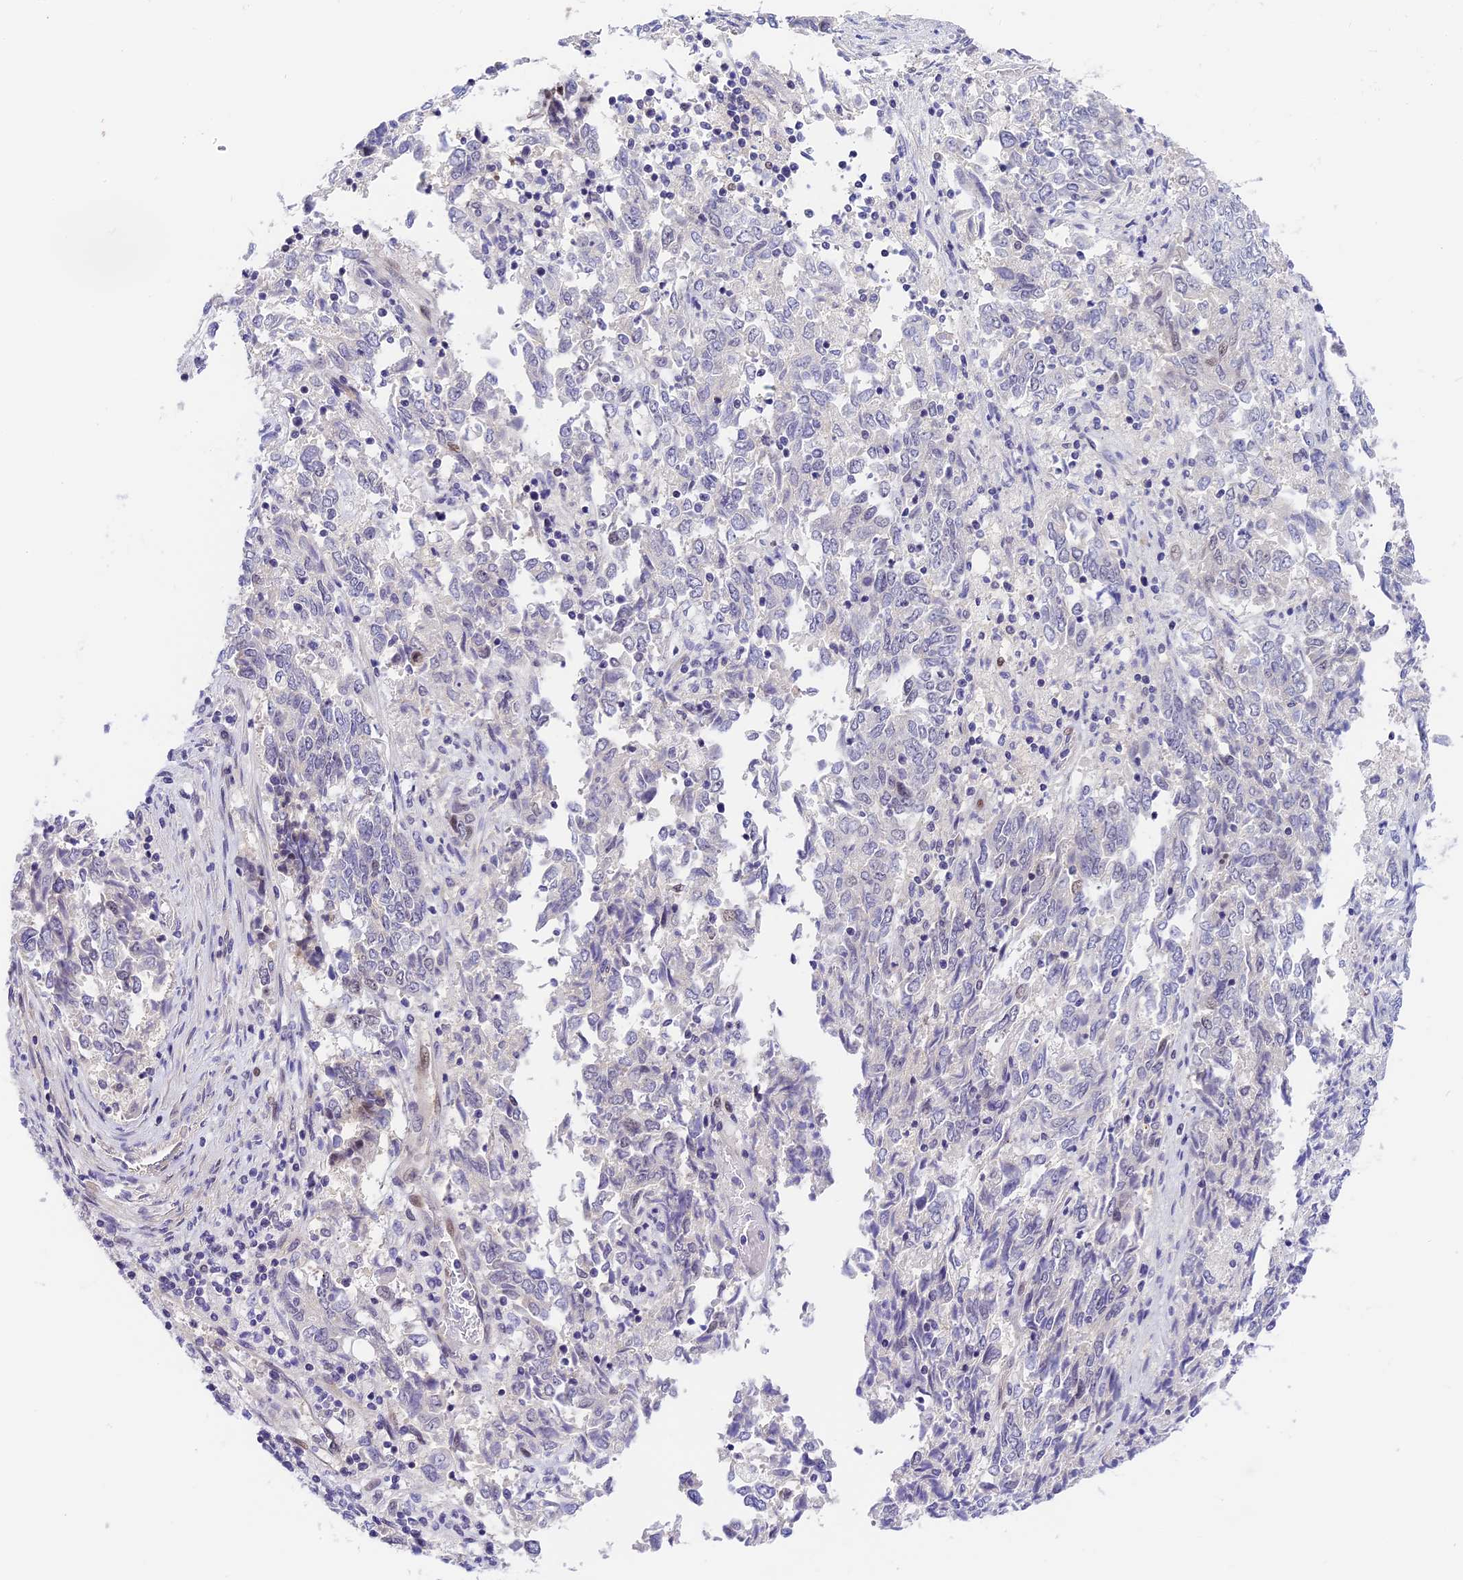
{"staining": {"intensity": "negative", "quantity": "none", "location": "none"}, "tissue": "endometrial cancer", "cell_type": "Tumor cells", "image_type": "cancer", "snomed": [{"axis": "morphology", "description": "Adenocarcinoma, NOS"}, {"axis": "topography", "description": "Endometrium"}], "caption": "There is no significant staining in tumor cells of endometrial adenocarcinoma.", "gene": "MIDN", "patient": {"sex": "female", "age": 80}}